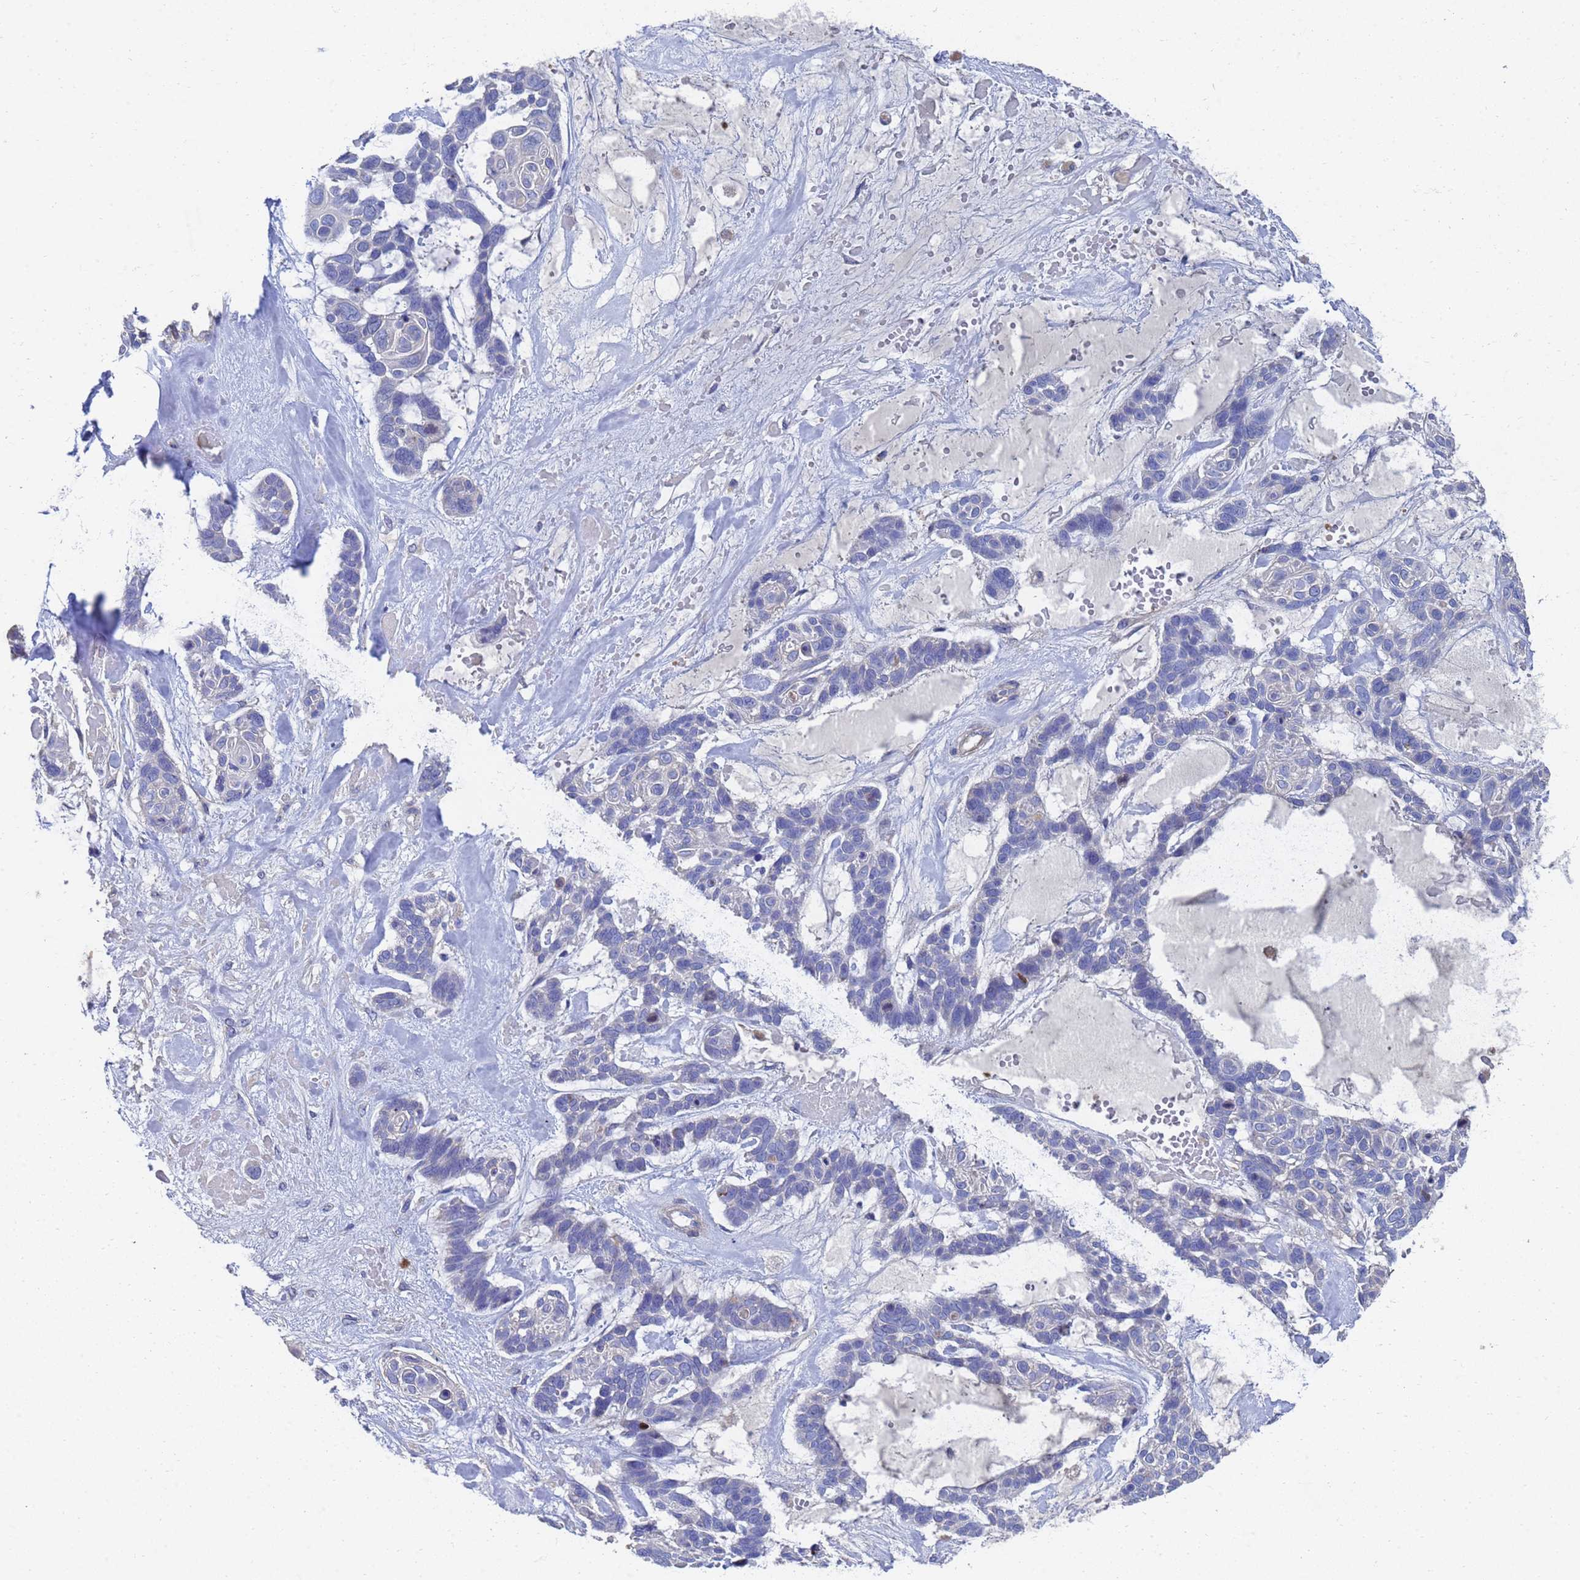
{"staining": {"intensity": "negative", "quantity": "none", "location": "none"}, "tissue": "skin cancer", "cell_type": "Tumor cells", "image_type": "cancer", "snomed": [{"axis": "morphology", "description": "Basal cell carcinoma"}, {"axis": "topography", "description": "Skin"}], "caption": "High power microscopy image of an immunohistochemistry photomicrograph of skin cancer, revealing no significant staining in tumor cells.", "gene": "LBX2", "patient": {"sex": "male", "age": 88}}